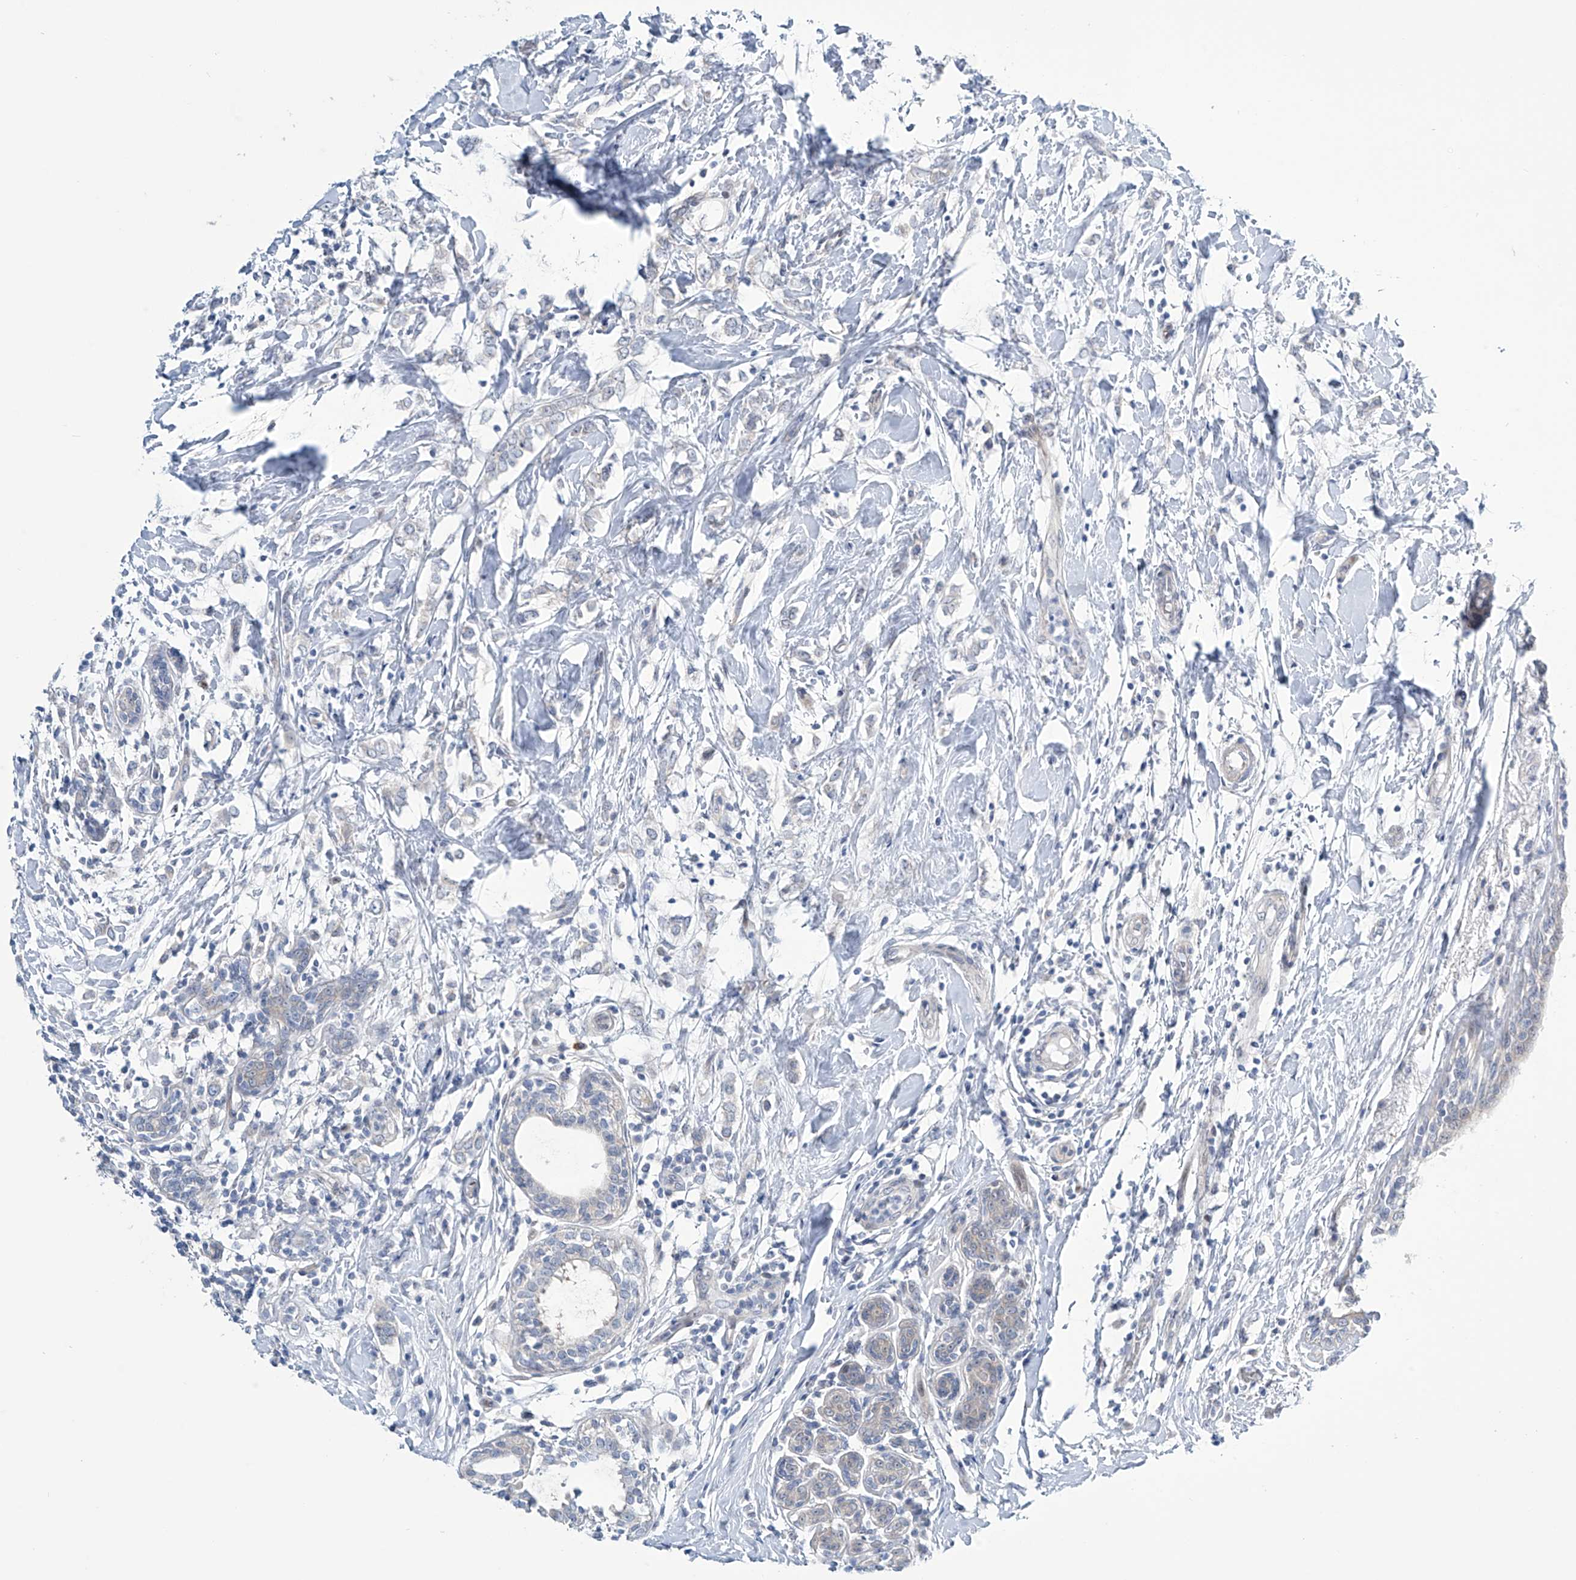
{"staining": {"intensity": "negative", "quantity": "none", "location": "none"}, "tissue": "breast cancer", "cell_type": "Tumor cells", "image_type": "cancer", "snomed": [{"axis": "morphology", "description": "Normal tissue, NOS"}, {"axis": "morphology", "description": "Lobular carcinoma"}, {"axis": "topography", "description": "Breast"}], "caption": "Tumor cells show no significant staining in breast cancer (lobular carcinoma). The staining is performed using DAB (3,3'-diaminobenzidine) brown chromogen with nuclei counter-stained in using hematoxylin.", "gene": "TRIM60", "patient": {"sex": "female", "age": 47}}